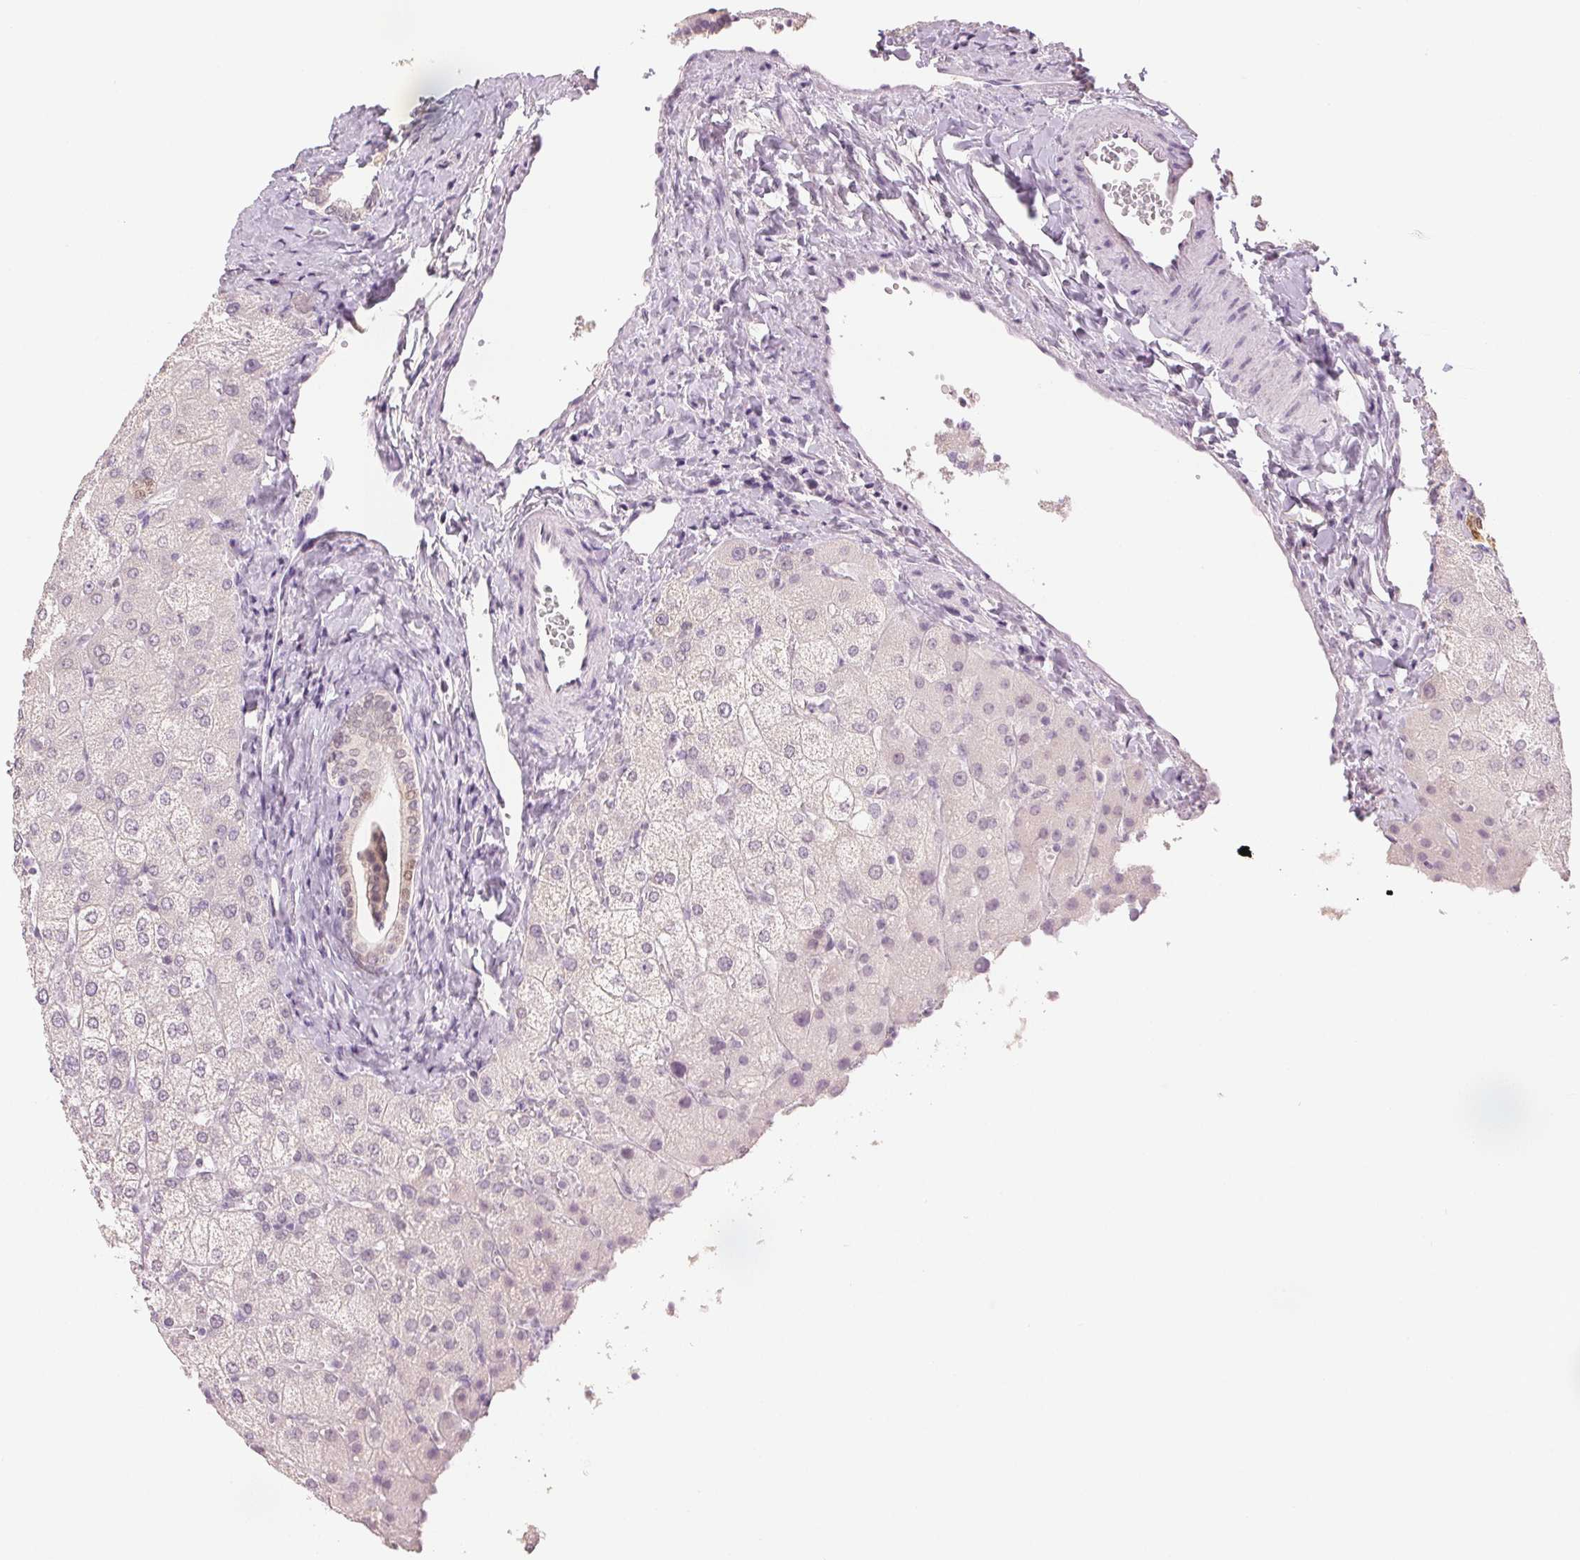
{"staining": {"intensity": "weak", "quantity": ">75%", "location": "nuclear"}, "tissue": "liver", "cell_type": "Cholangiocytes", "image_type": "normal", "snomed": [{"axis": "morphology", "description": "Normal tissue, NOS"}, {"axis": "topography", "description": "Liver"}], "caption": "This is a micrograph of immunohistochemistry staining of unremarkable liver, which shows weak staining in the nuclear of cholangiocytes.", "gene": "SCGN", "patient": {"sex": "female", "age": 54}}